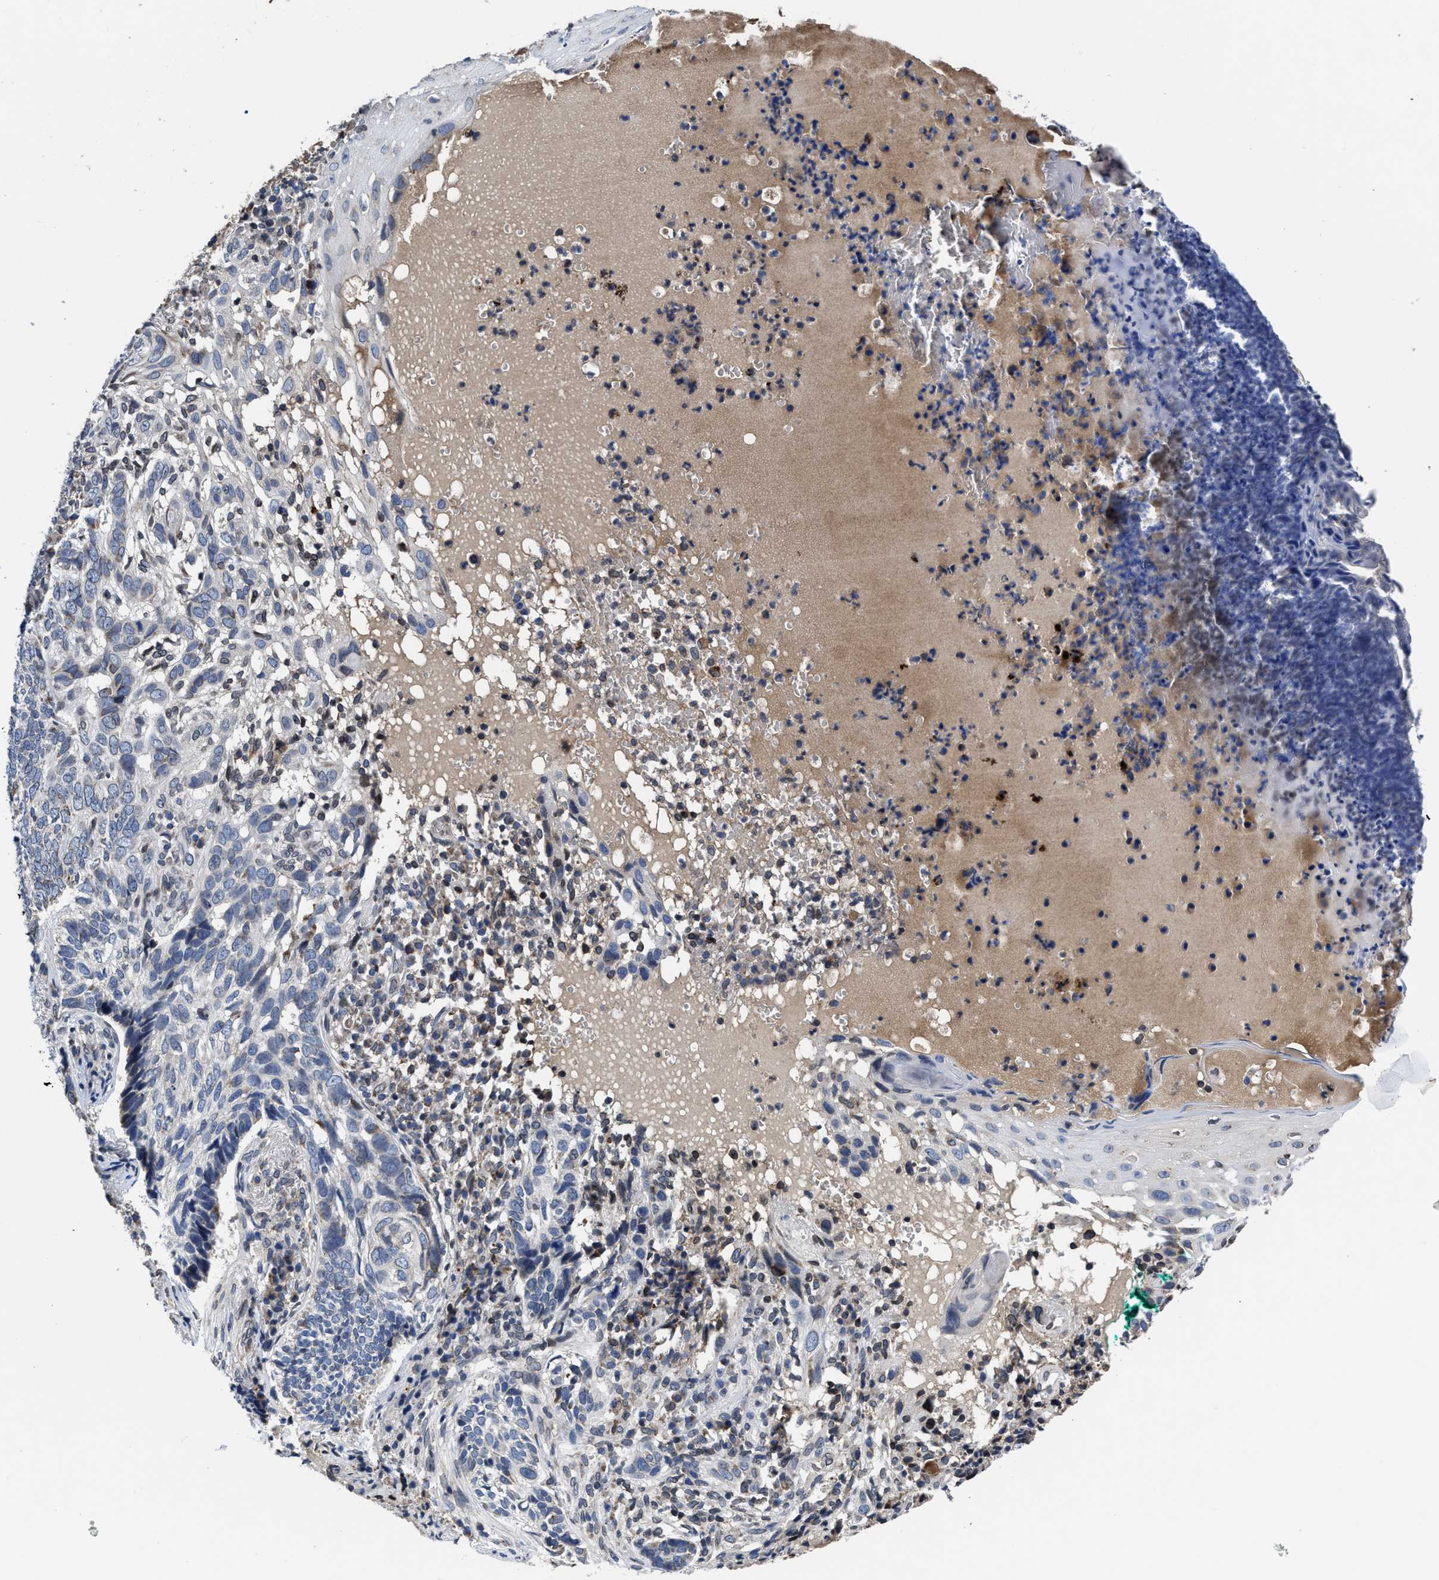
{"staining": {"intensity": "negative", "quantity": "none", "location": "none"}, "tissue": "skin cancer", "cell_type": "Tumor cells", "image_type": "cancer", "snomed": [{"axis": "morphology", "description": "Basal cell carcinoma"}, {"axis": "topography", "description": "Skin"}], "caption": "The histopathology image exhibits no staining of tumor cells in skin cancer.", "gene": "CACNA1D", "patient": {"sex": "female", "age": 89}}